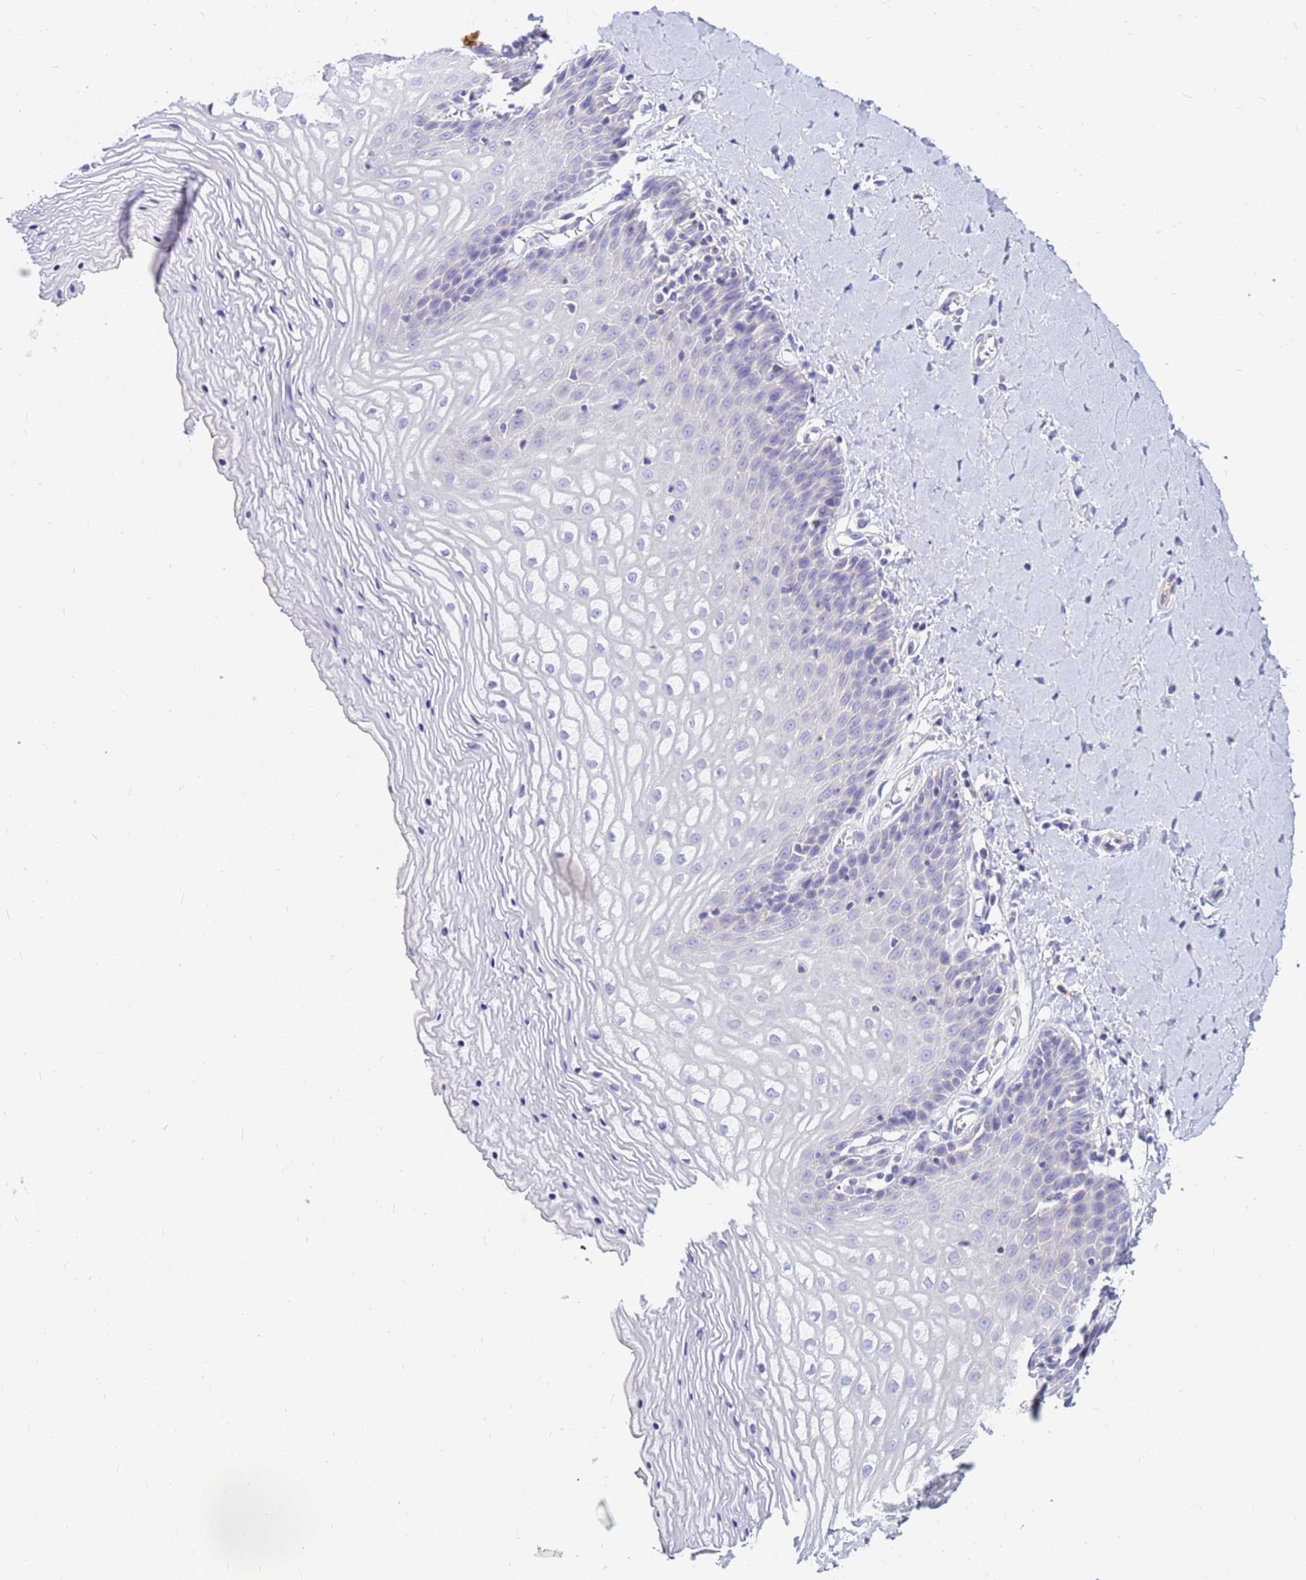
{"staining": {"intensity": "negative", "quantity": "none", "location": "none"}, "tissue": "vagina", "cell_type": "Squamous epithelial cells", "image_type": "normal", "snomed": [{"axis": "morphology", "description": "Normal tissue, NOS"}, {"axis": "topography", "description": "Vagina"}], "caption": "High power microscopy image of an immunohistochemistry histopathology image of benign vagina, revealing no significant expression in squamous epithelial cells.", "gene": "DPRX", "patient": {"sex": "female", "age": 65}}